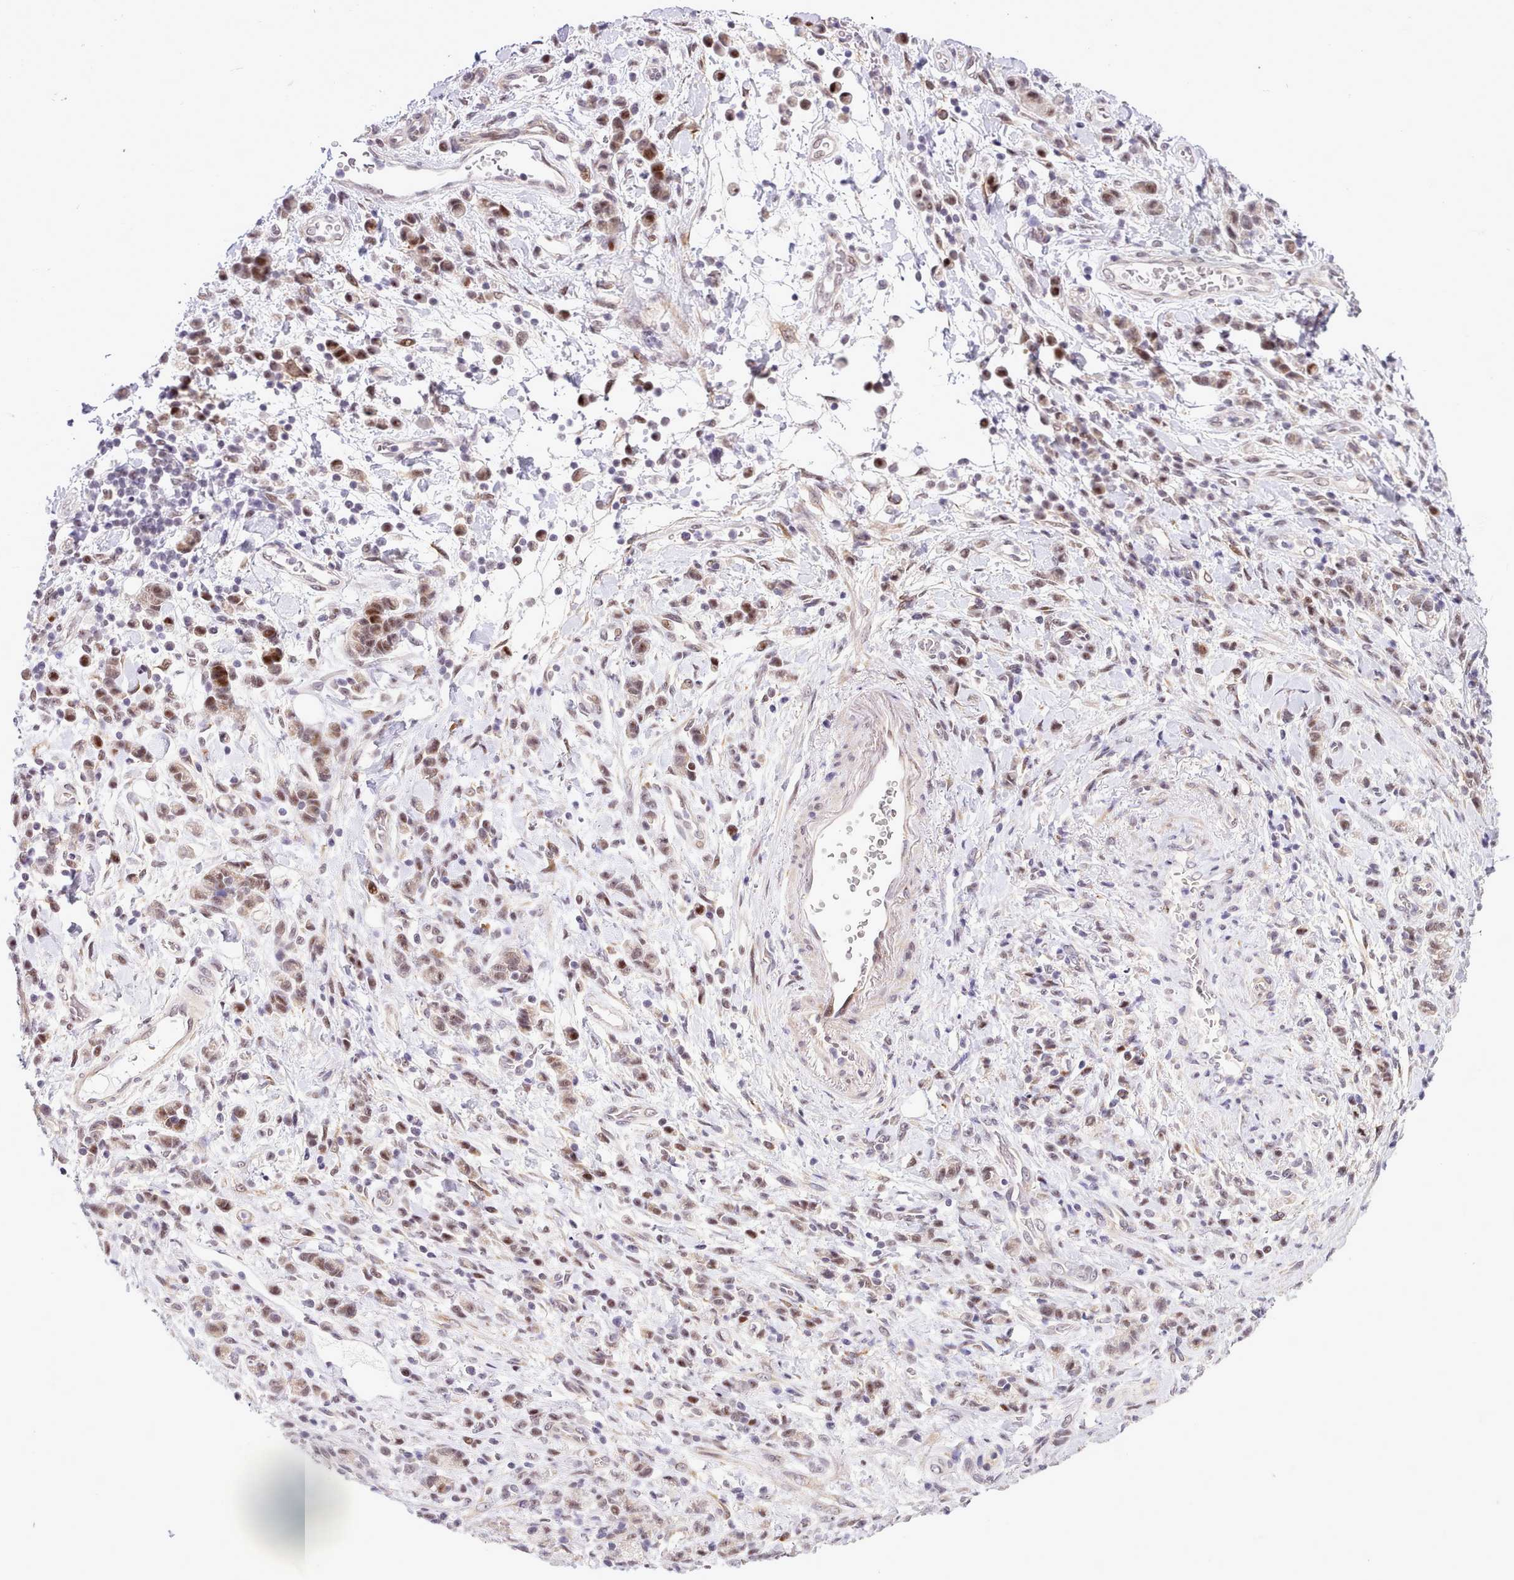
{"staining": {"intensity": "moderate", "quantity": "25%-75%", "location": "nuclear"}, "tissue": "stomach cancer", "cell_type": "Tumor cells", "image_type": "cancer", "snomed": [{"axis": "morphology", "description": "Adenocarcinoma, NOS"}, {"axis": "topography", "description": "Stomach"}], "caption": "The histopathology image demonstrates a brown stain indicating the presence of a protein in the nuclear of tumor cells in stomach cancer.", "gene": "HOXB7", "patient": {"sex": "male", "age": 77}}